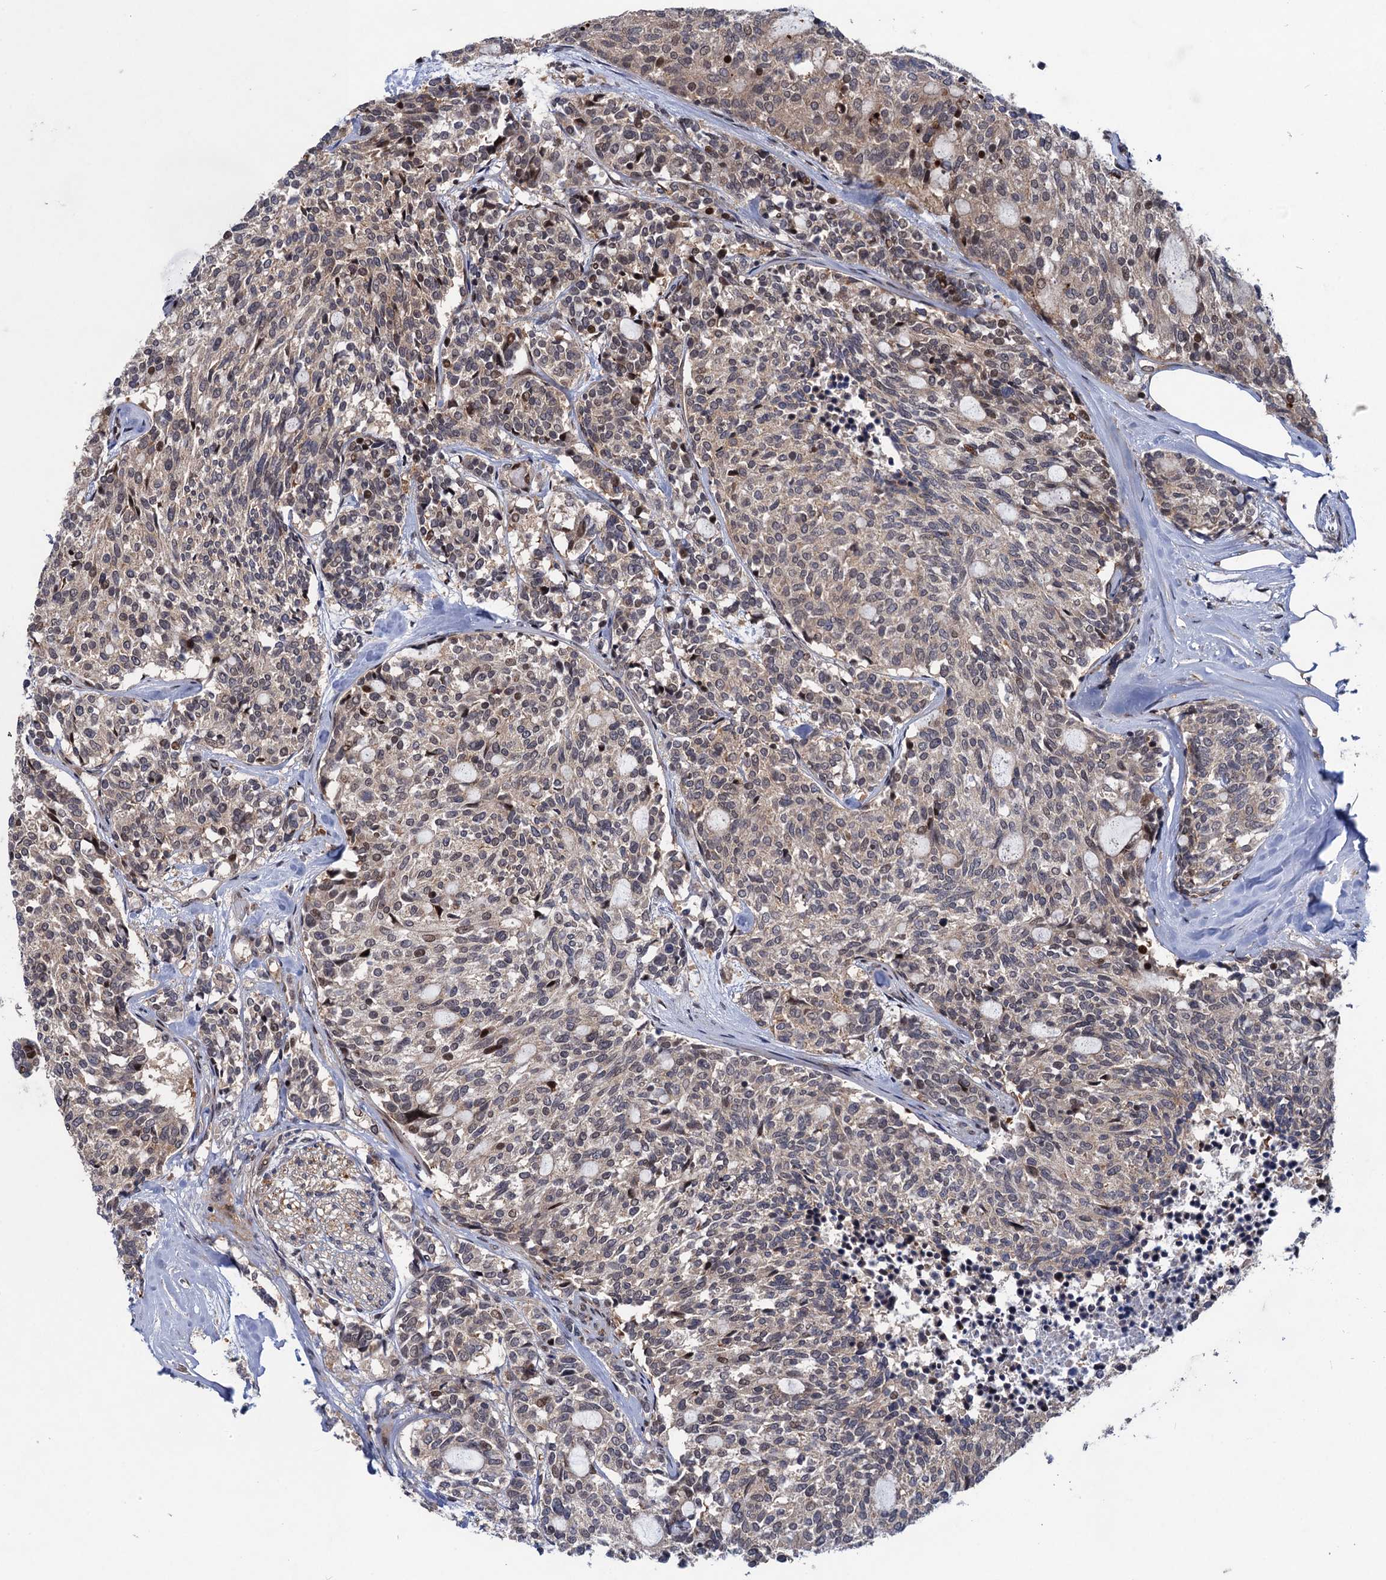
{"staining": {"intensity": "weak", "quantity": "<25%", "location": "cytoplasmic/membranous"}, "tissue": "carcinoid", "cell_type": "Tumor cells", "image_type": "cancer", "snomed": [{"axis": "morphology", "description": "Carcinoid, malignant, NOS"}, {"axis": "topography", "description": "Pancreas"}], "caption": "Histopathology image shows no protein staining in tumor cells of carcinoid tissue.", "gene": "NEK8", "patient": {"sex": "female", "age": 54}}